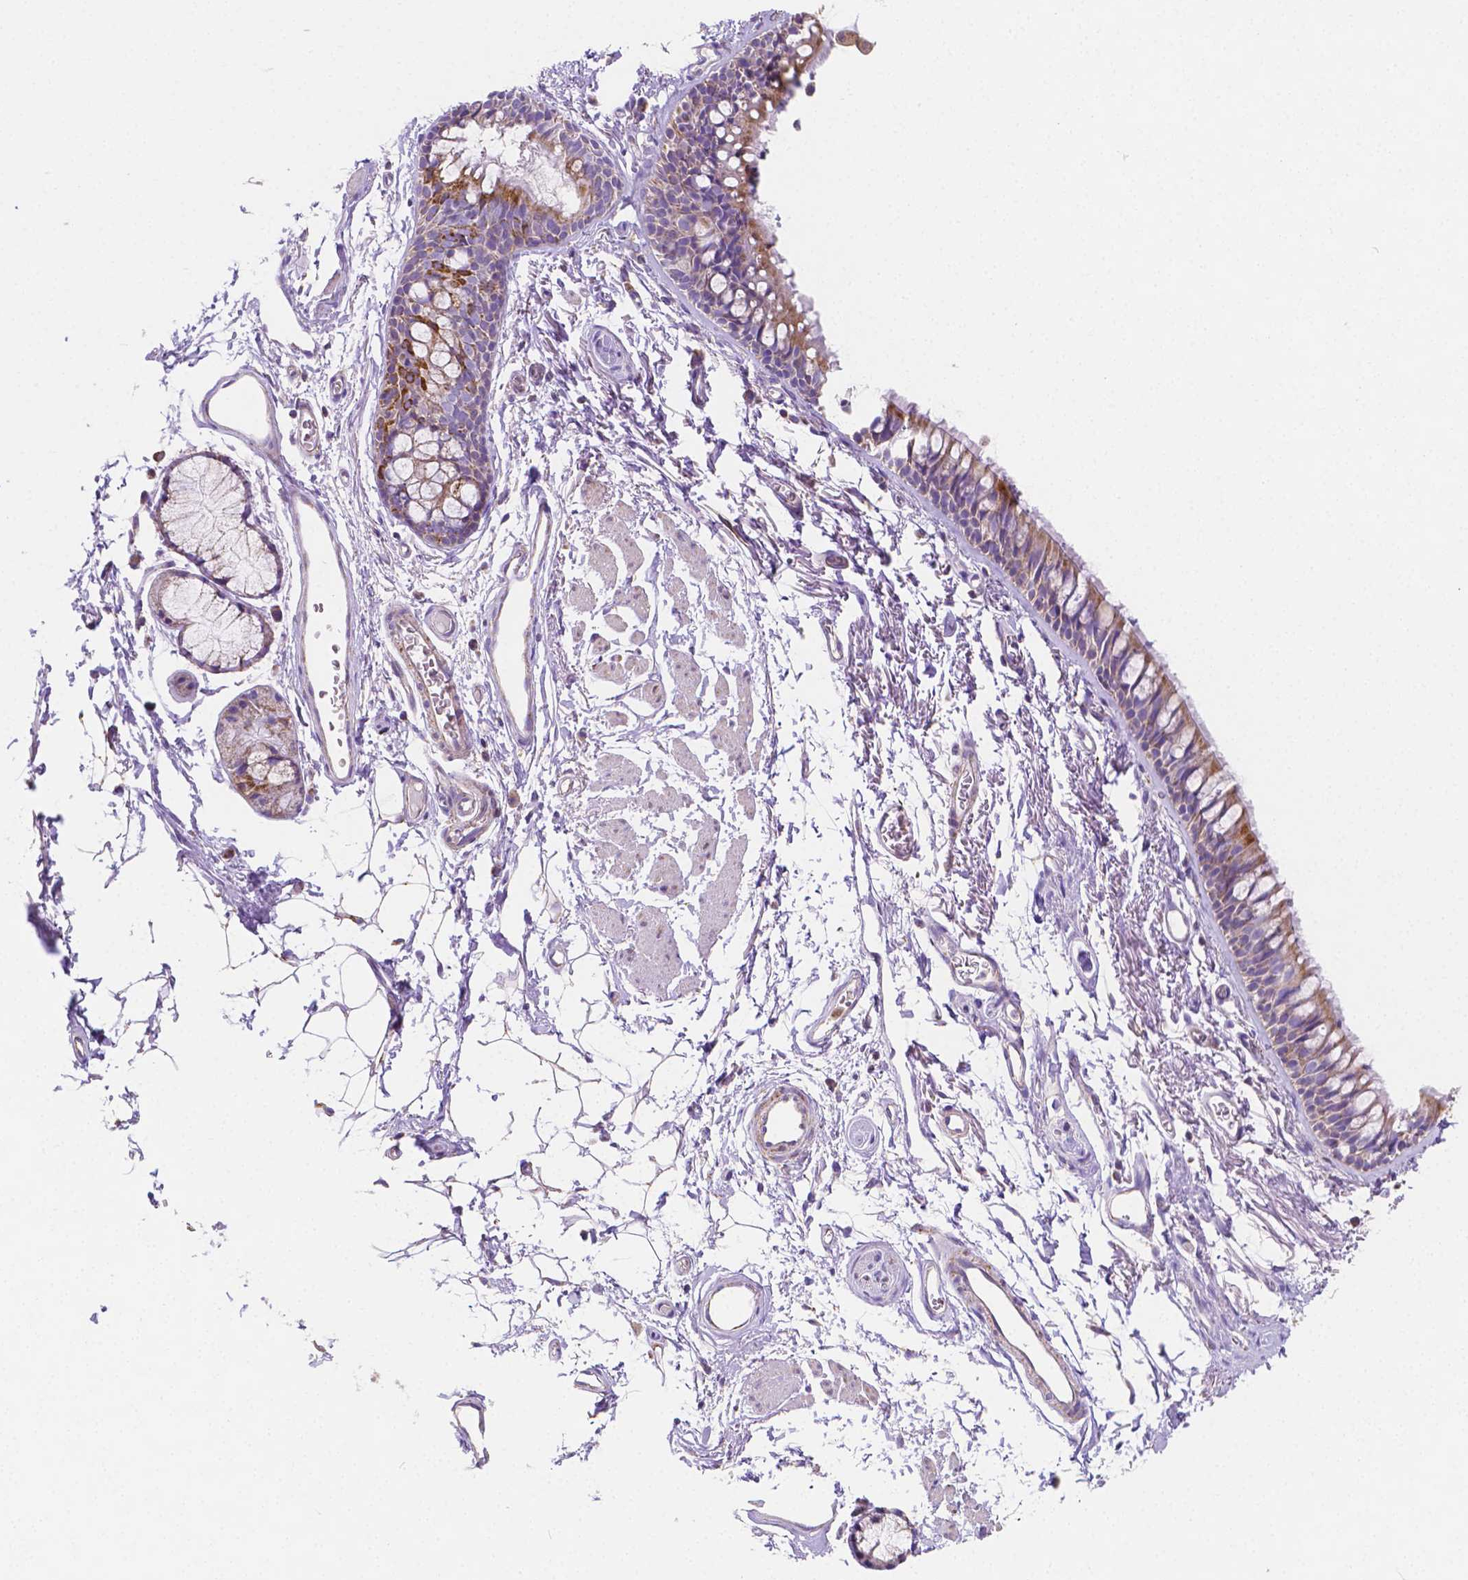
{"staining": {"intensity": "moderate", "quantity": ">75%", "location": "cytoplasmic/membranous"}, "tissue": "bronchus", "cell_type": "Respiratory epithelial cells", "image_type": "normal", "snomed": [{"axis": "morphology", "description": "Normal tissue, NOS"}, {"axis": "topography", "description": "Cartilage tissue"}, {"axis": "topography", "description": "Bronchus"}], "caption": "Immunohistochemistry (IHC) micrograph of normal bronchus: human bronchus stained using immunohistochemistry demonstrates medium levels of moderate protein expression localized specifically in the cytoplasmic/membranous of respiratory epithelial cells, appearing as a cytoplasmic/membranous brown color.", "gene": "SGTB", "patient": {"sex": "female", "age": 79}}